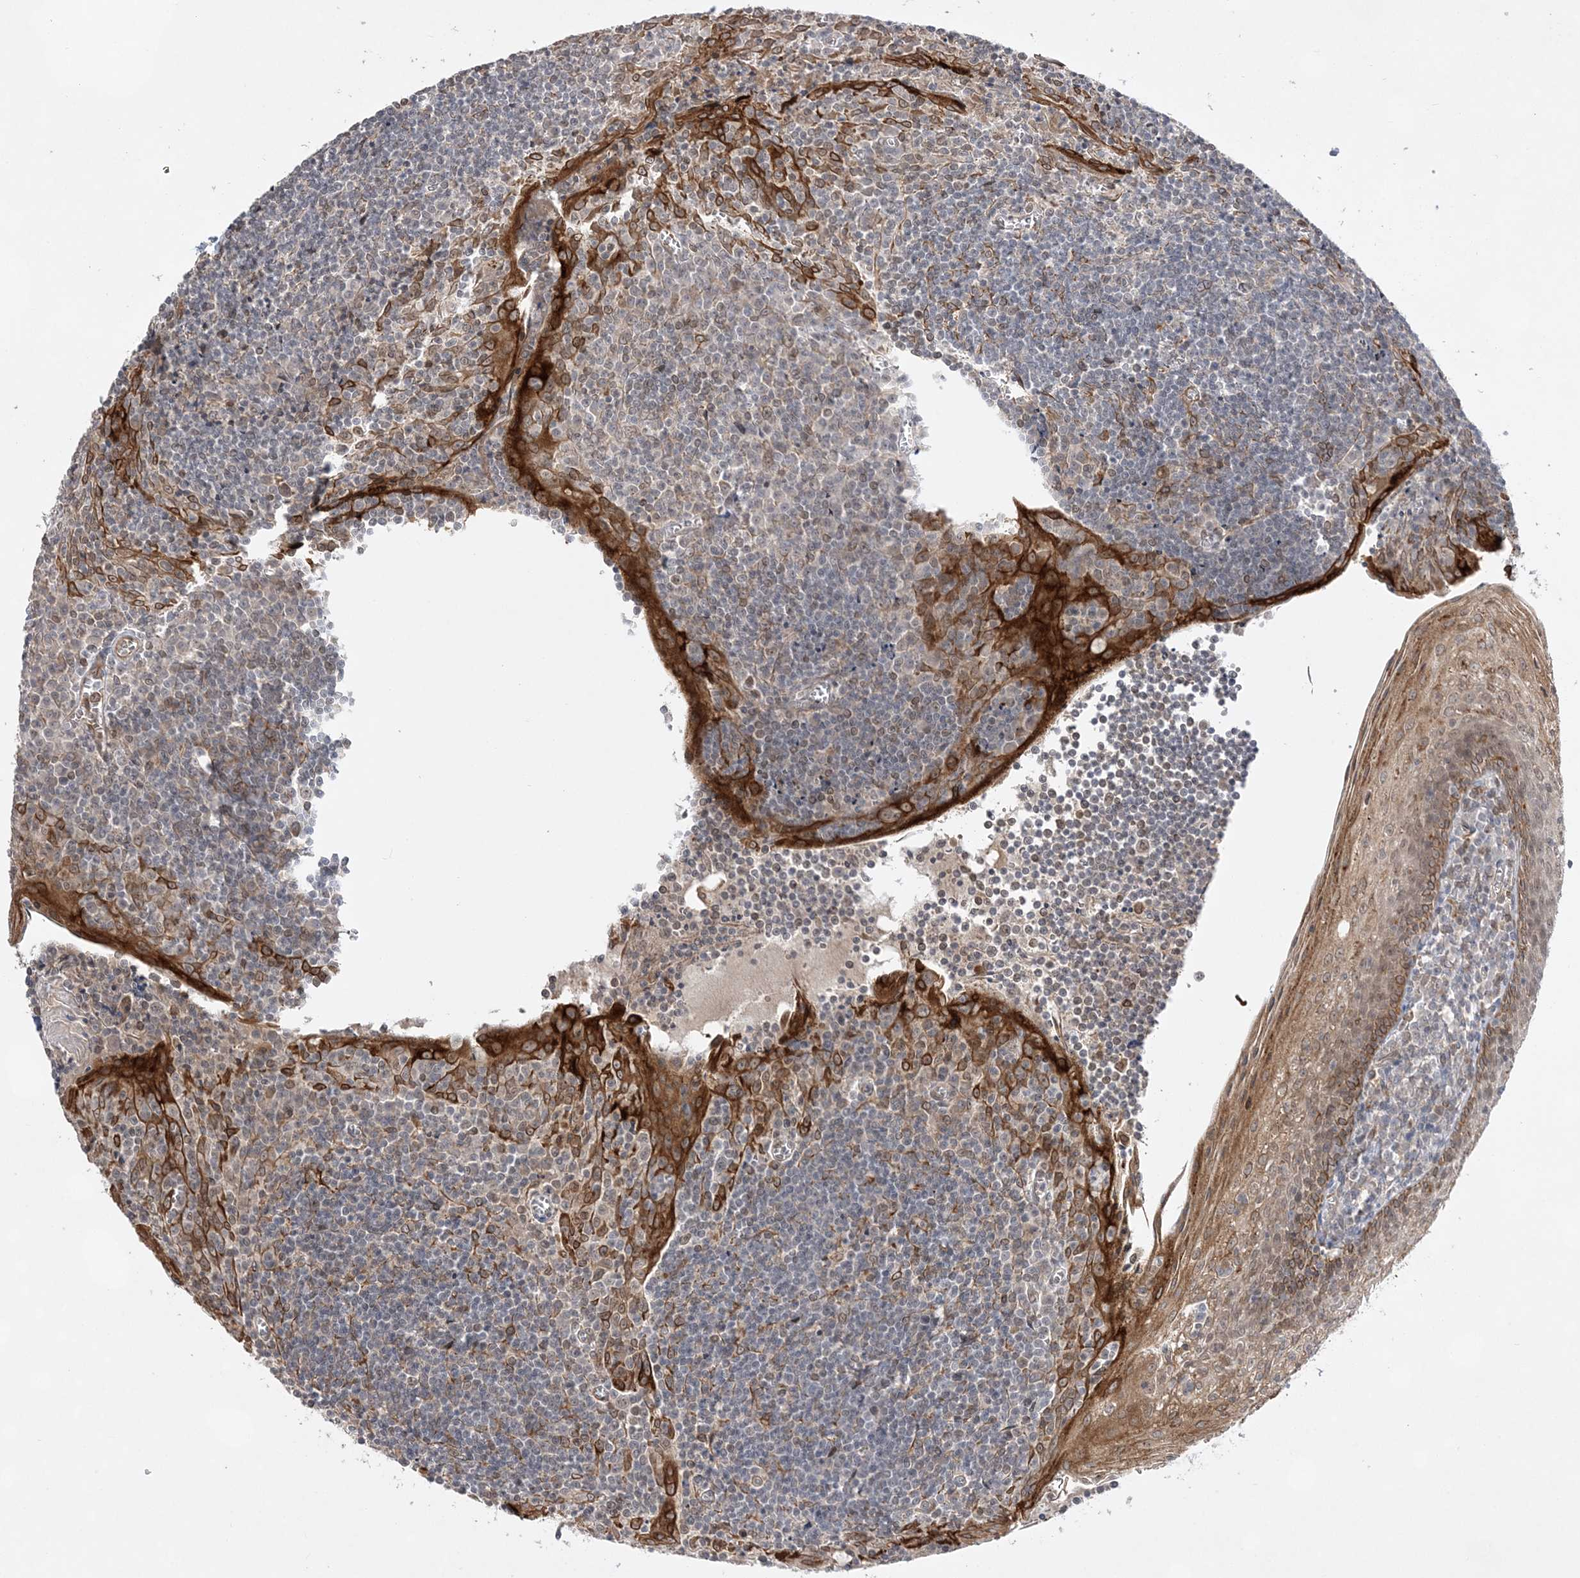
{"staining": {"intensity": "negative", "quantity": "none", "location": "none"}, "tissue": "tonsil", "cell_type": "Germinal center cells", "image_type": "normal", "snomed": [{"axis": "morphology", "description": "Normal tissue, NOS"}, {"axis": "topography", "description": "Tonsil"}], "caption": "Micrograph shows no protein positivity in germinal center cells of normal tonsil.", "gene": "TMEM132B", "patient": {"sex": "male", "age": 27}}